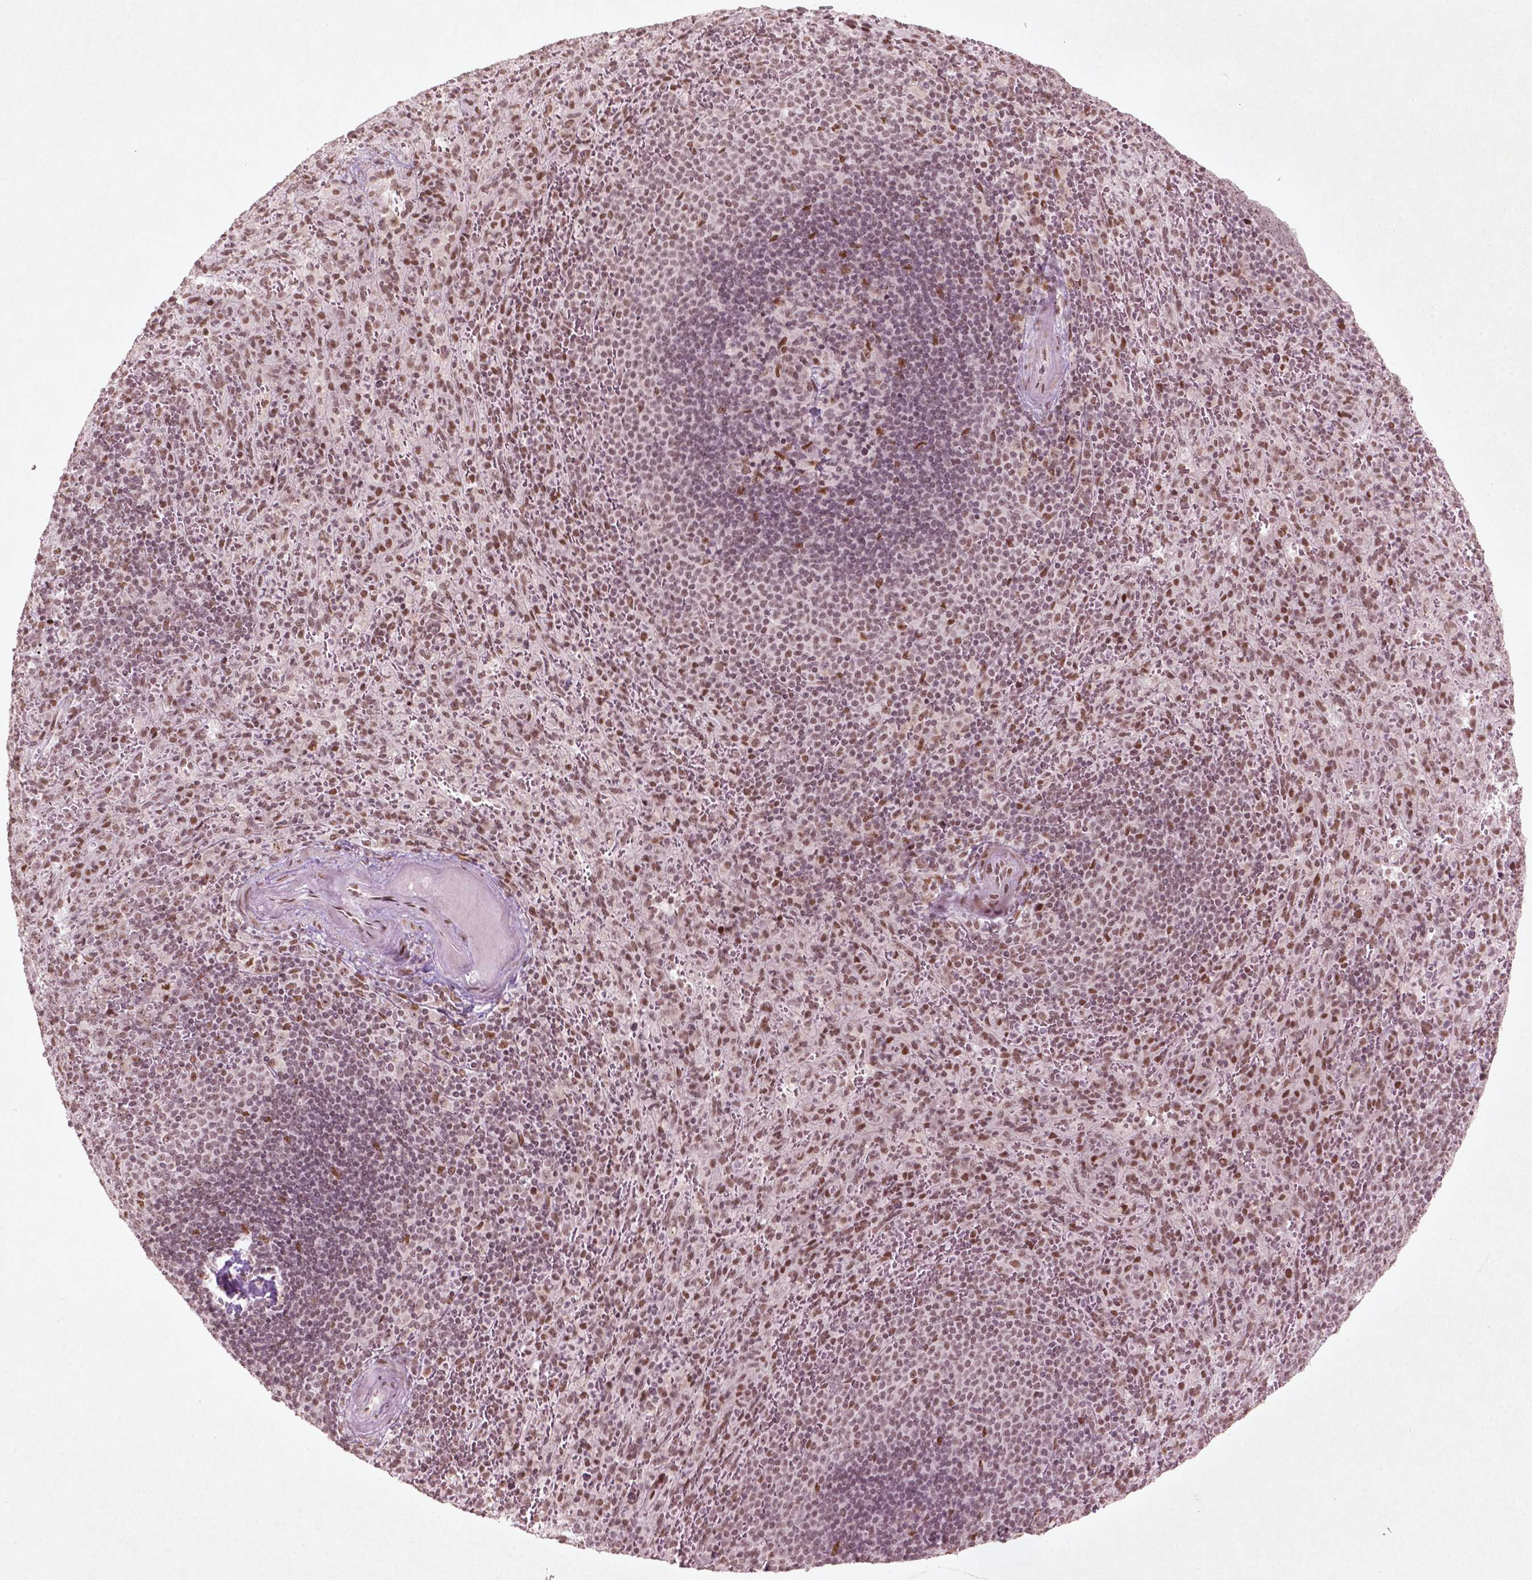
{"staining": {"intensity": "moderate", "quantity": ">75%", "location": "nuclear"}, "tissue": "spleen", "cell_type": "Cells in red pulp", "image_type": "normal", "snomed": [{"axis": "morphology", "description": "Normal tissue, NOS"}, {"axis": "topography", "description": "Spleen"}], "caption": "An immunohistochemistry photomicrograph of normal tissue is shown. Protein staining in brown shows moderate nuclear positivity in spleen within cells in red pulp. (DAB (3,3'-diaminobenzidine) = brown stain, brightfield microscopy at high magnification).", "gene": "HMG20B", "patient": {"sex": "male", "age": 57}}